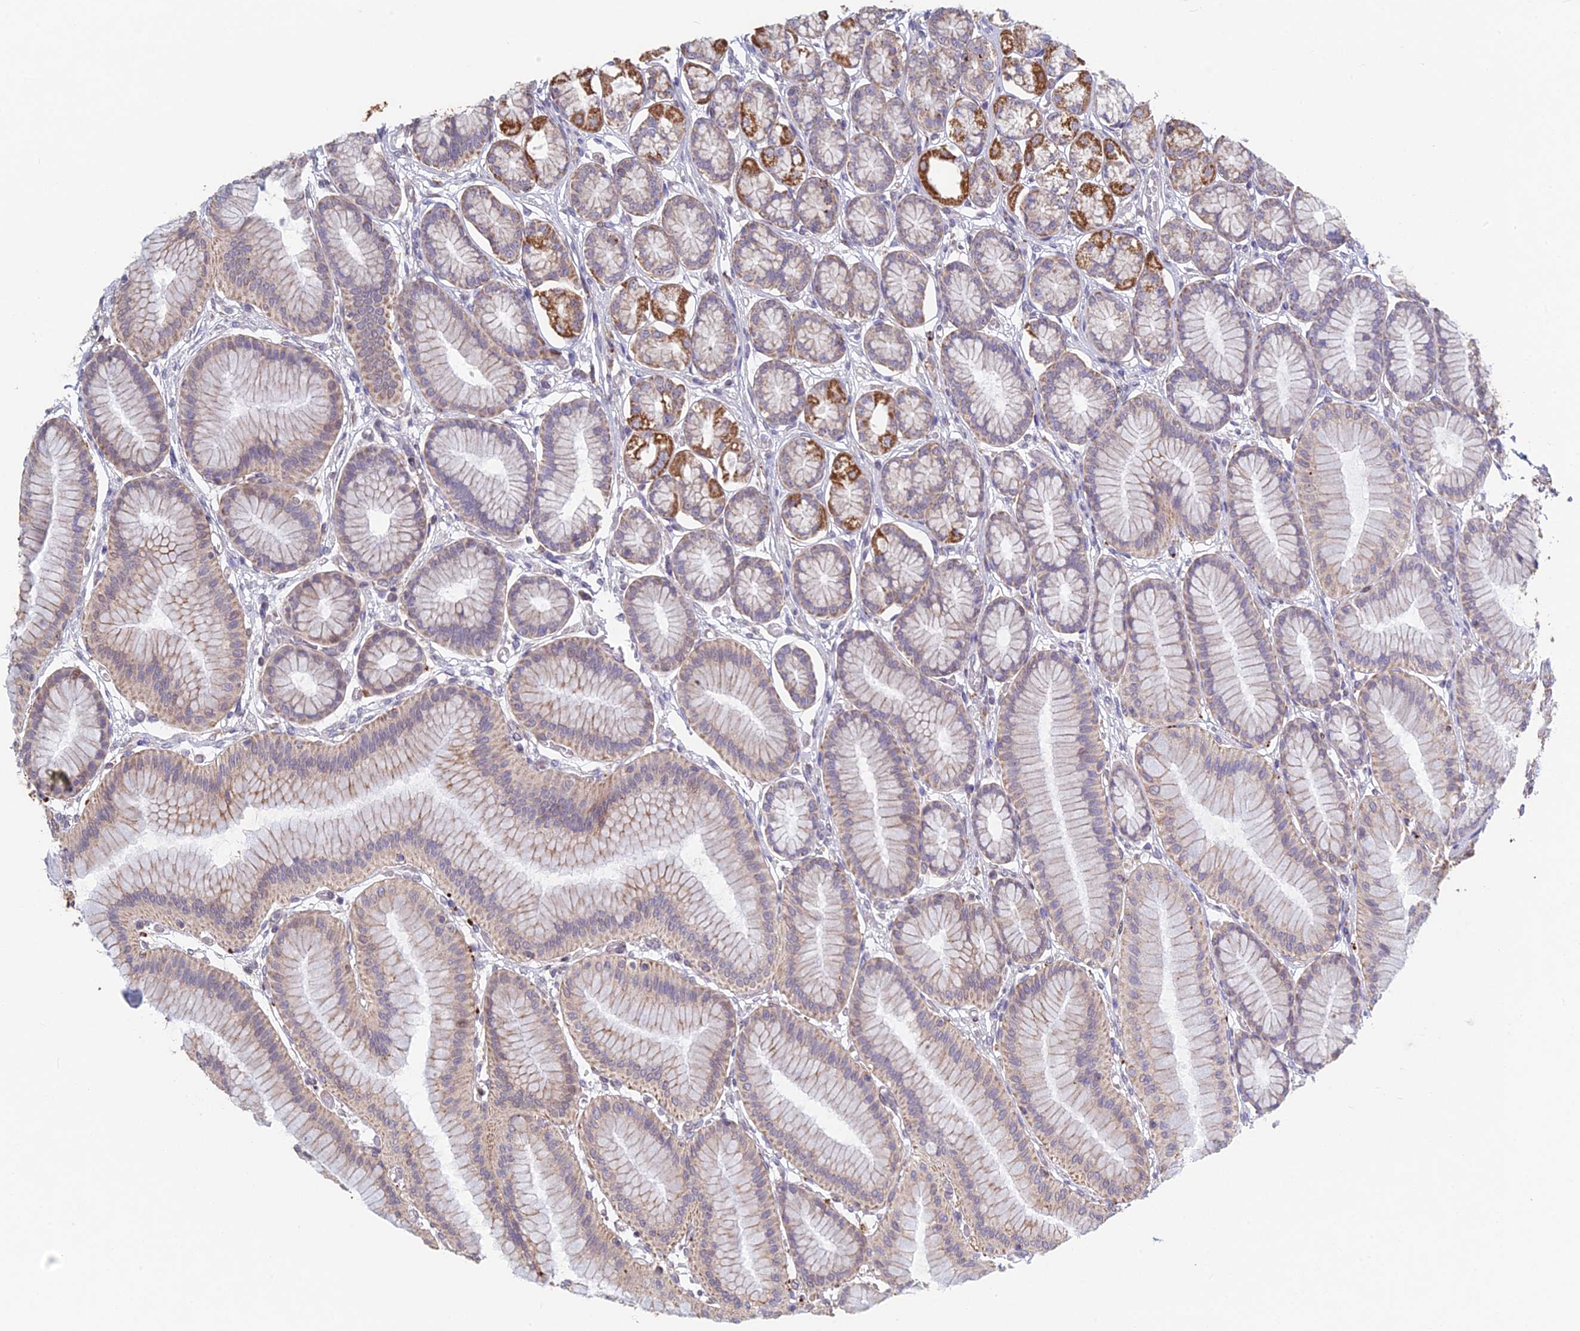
{"staining": {"intensity": "strong", "quantity": "25%-75%", "location": "cytoplasmic/membranous"}, "tissue": "stomach", "cell_type": "Glandular cells", "image_type": "normal", "snomed": [{"axis": "morphology", "description": "Normal tissue, NOS"}, {"axis": "morphology", "description": "Adenocarcinoma, NOS"}, {"axis": "morphology", "description": "Adenocarcinoma, High grade"}, {"axis": "topography", "description": "Stomach, upper"}, {"axis": "topography", "description": "Stomach"}], "caption": "Protein expression analysis of normal human stomach reveals strong cytoplasmic/membranous positivity in about 25%-75% of glandular cells. Using DAB (brown) and hematoxylin (blue) stains, captured at high magnification using brightfield microscopy.", "gene": "FOXS1", "patient": {"sex": "female", "age": 65}}